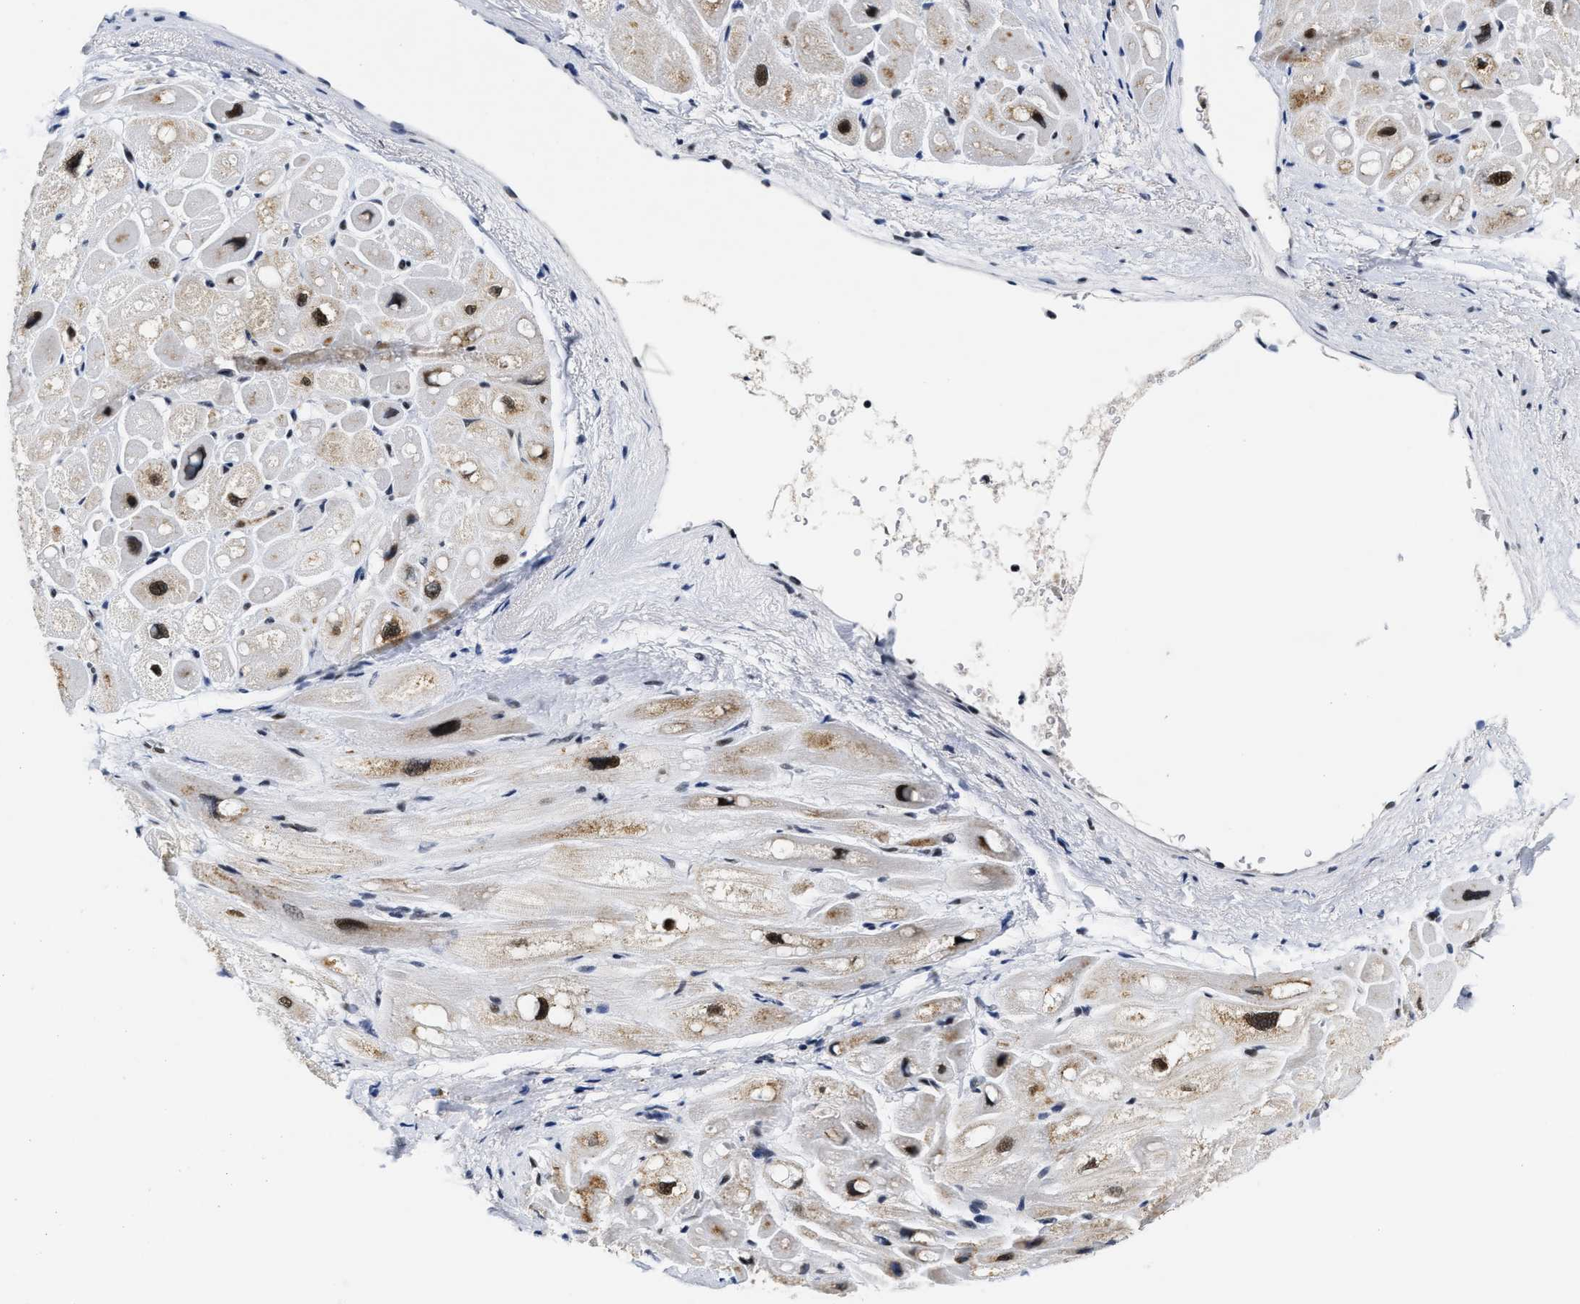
{"staining": {"intensity": "strong", "quantity": "<25%", "location": "nuclear"}, "tissue": "heart muscle", "cell_type": "Cardiomyocytes", "image_type": "normal", "snomed": [{"axis": "morphology", "description": "Normal tissue, NOS"}, {"axis": "topography", "description": "Heart"}], "caption": "IHC (DAB) staining of benign human heart muscle exhibits strong nuclear protein expression in approximately <25% of cardiomyocytes.", "gene": "INIP", "patient": {"sex": "male", "age": 49}}